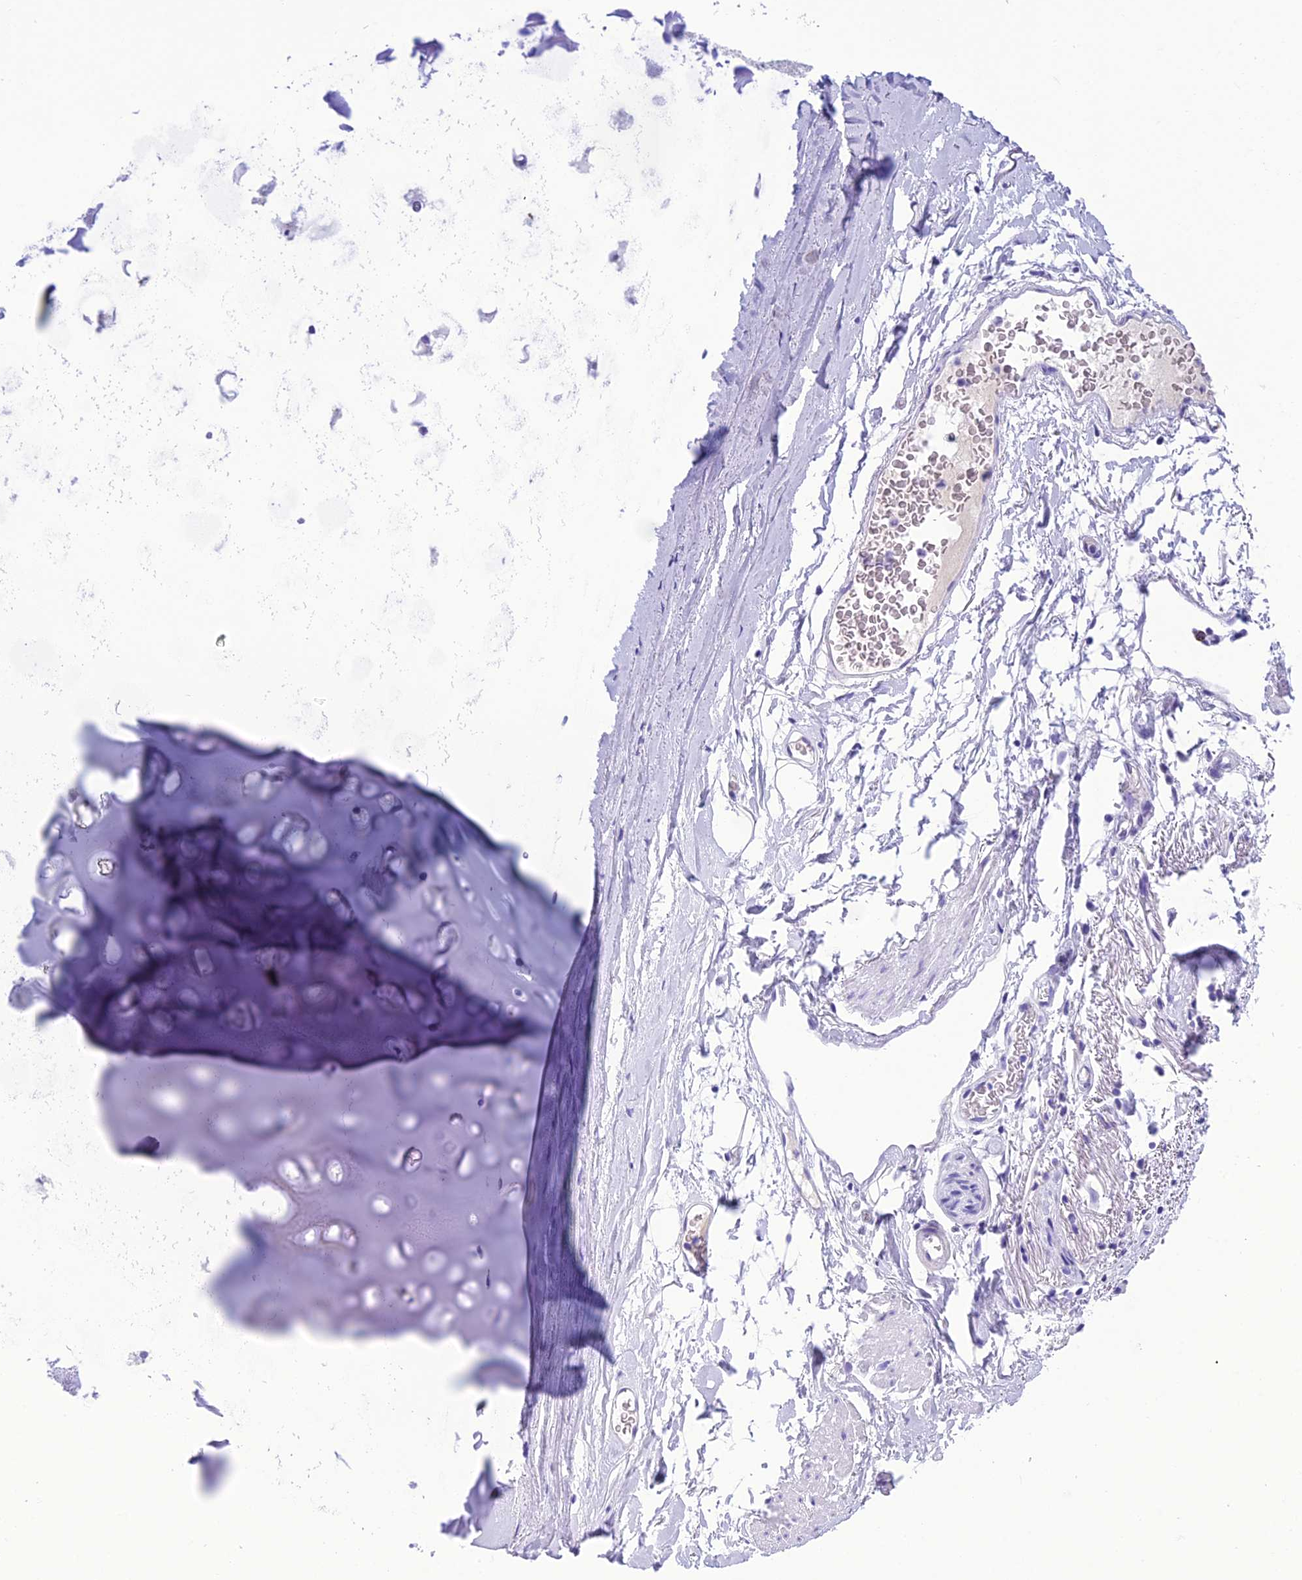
{"staining": {"intensity": "negative", "quantity": "none", "location": "none"}, "tissue": "adipose tissue", "cell_type": "Adipocytes", "image_type": "normal", "snomed": [{"axis": "morphology", "description": "Normal tissue, NOS"}, {"axis": "topography", "description": "Lymph node"}, {"axis": "topography", "description": "Bronchus"}], "caption": "Human adipose tissue stained for a protein using immunohistochemistry (IHC) demonstrates no positivity in adipocytes.", "gene": "TRAM1L1", "patient": {"sex": "male", "age": 63}}